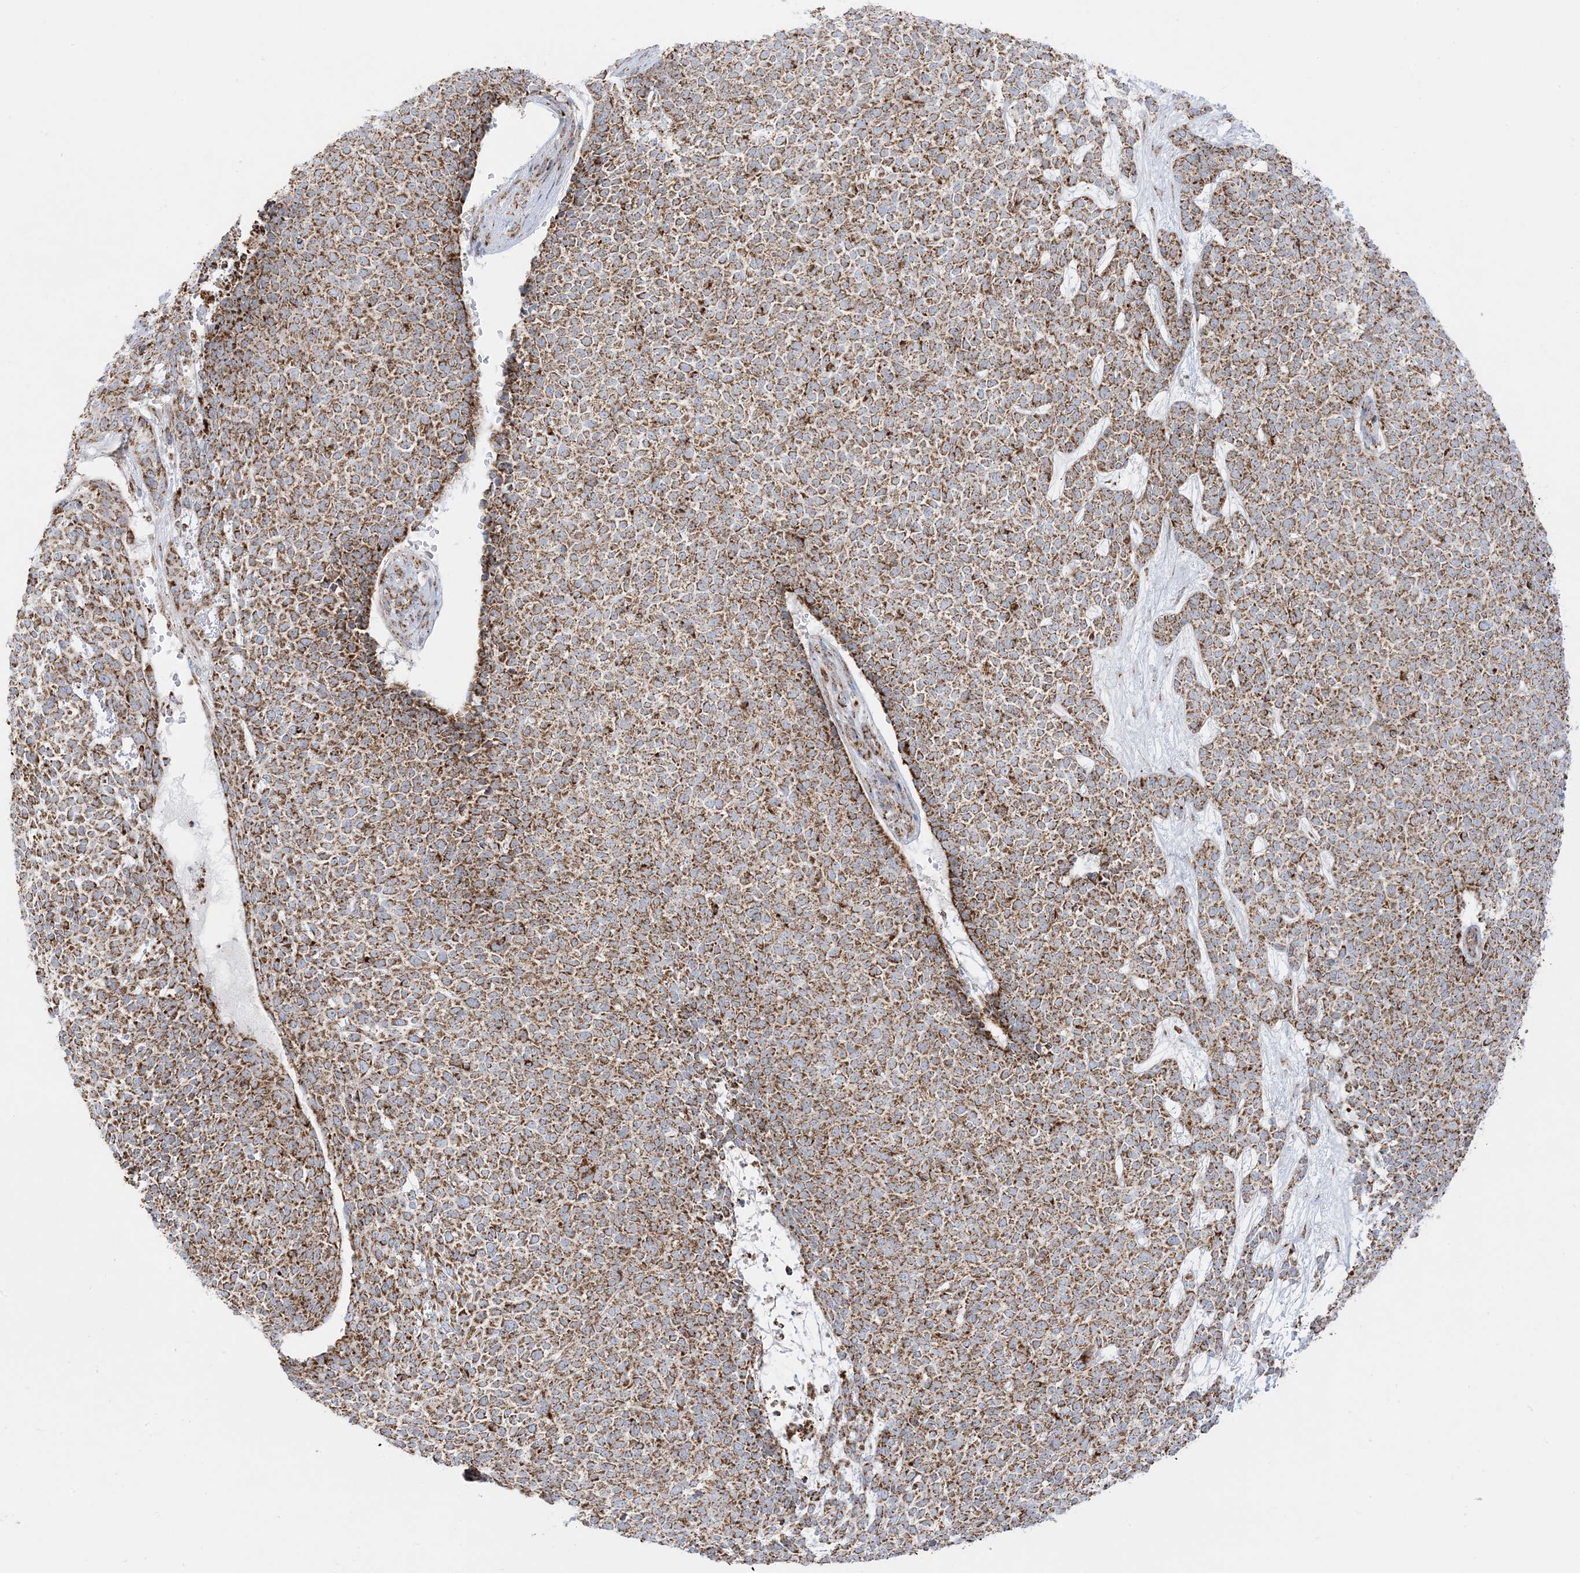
{"staining": {"intensity": "moderate", "quantity": ">75%", "location": "cytoplasmic/membranous"}, "tissue": "skin cancer", "cell_type": "Tumor cells", "image_type": "cancer", "snomed": [{"axis": "morphology", "description": "Basal cell carcinoma"}, {"axis": "topography", "description": "Skin"}], "caption": "An image of human skin basal cell carcinoma stained for a protein demonstrates moderate cytoplasmic/membranous brown staining in tumor cells.", "gene": "MRPS36", "patient": {"sex": "female", "age": 84}}